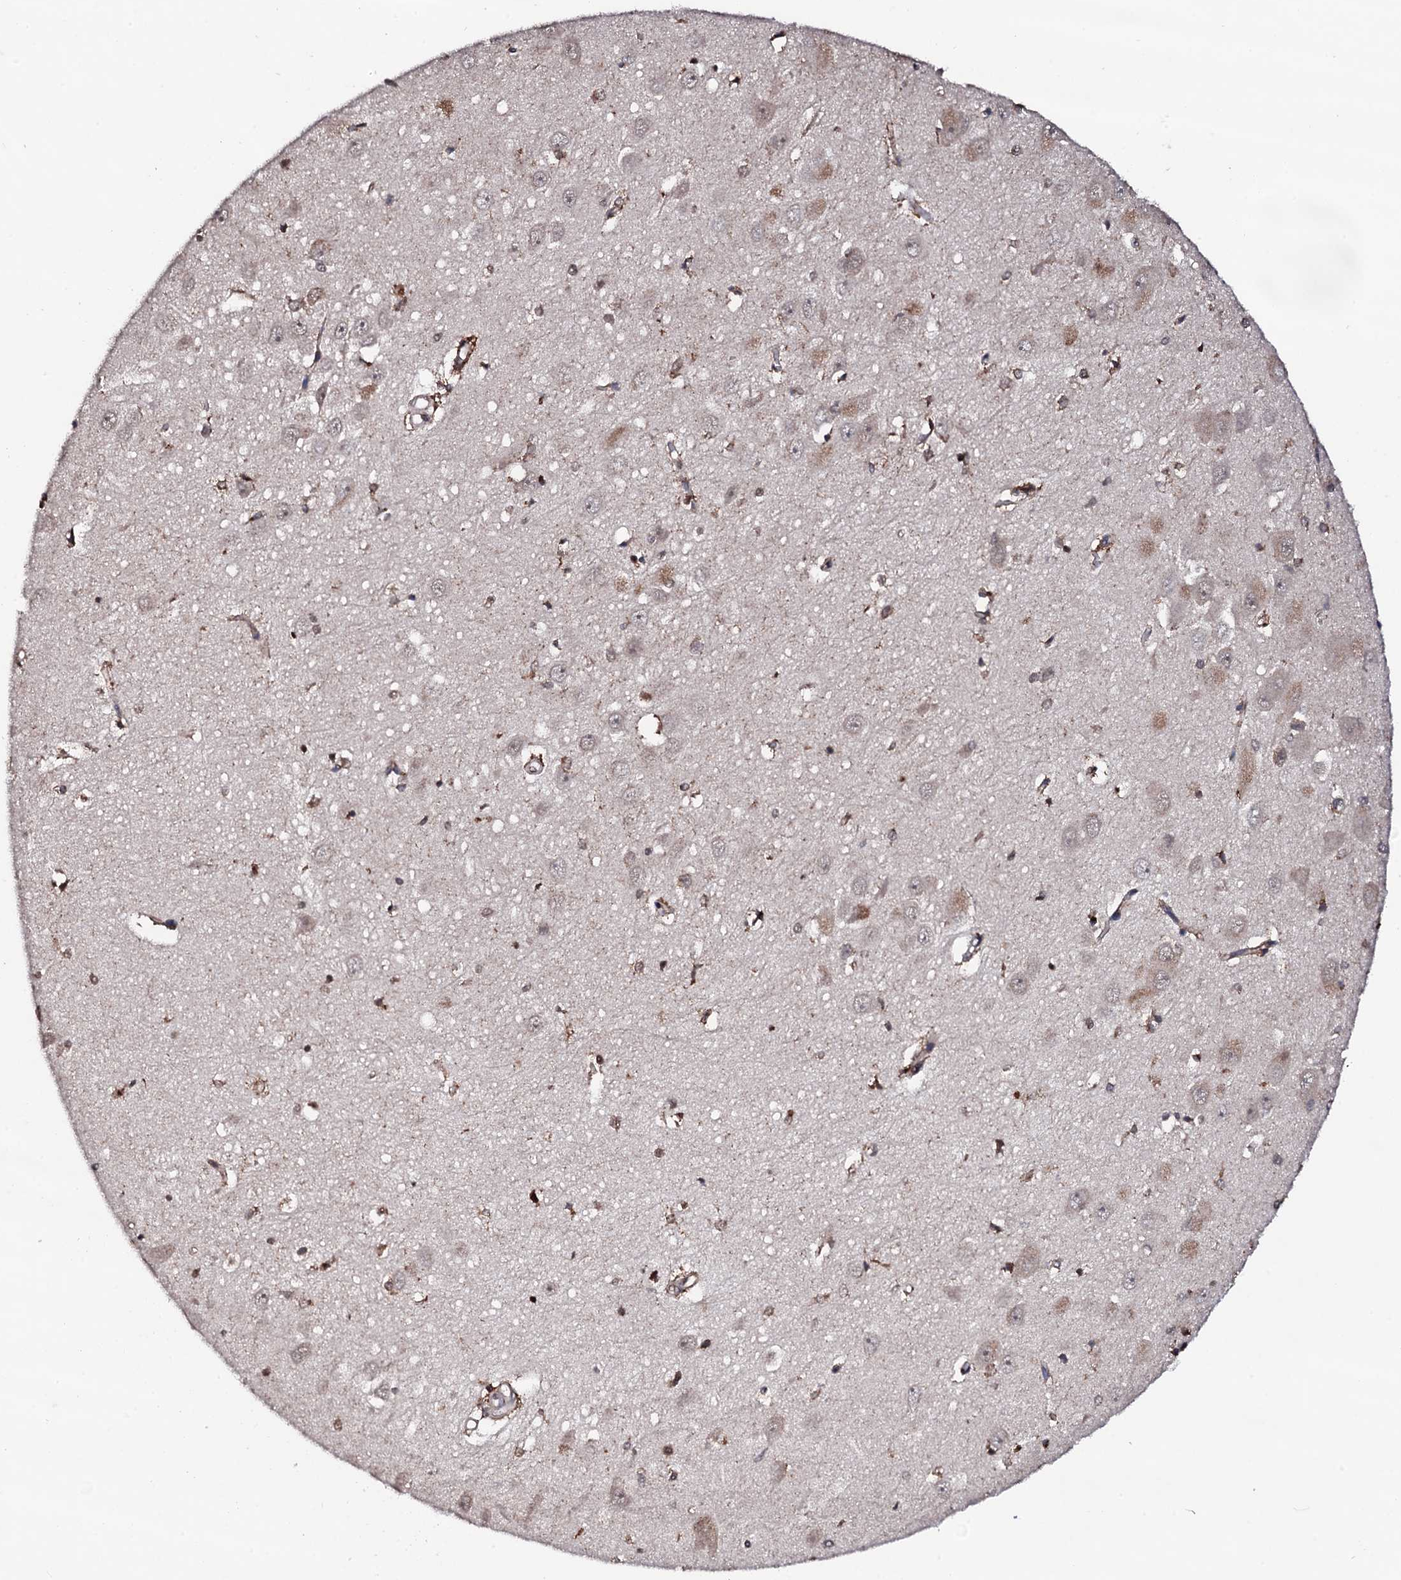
{"staining": {"intensity": "weak", "quantity": "<25%", "location": "cytoplasmic/membranous"}, "tissue": "hippocampus", "cell_type": "Glial cells", "image_type": "normal", "snomed": [{"axis": "morphology", "description": "Normal tissue, NOS"}, {"axis": "topography", "description": "Hippocampus"}], "caption": "IHC micrograph of normal human hippocampus stained for a protein (brown), which reveals no expression in glial cells. (DAB (3,3'-diaminobenzidine) immunohistochemistry (IHC) with hematoxylin counter stain).", "gene": "EDC3", "patient": {"sex": "female", "age": 64}}